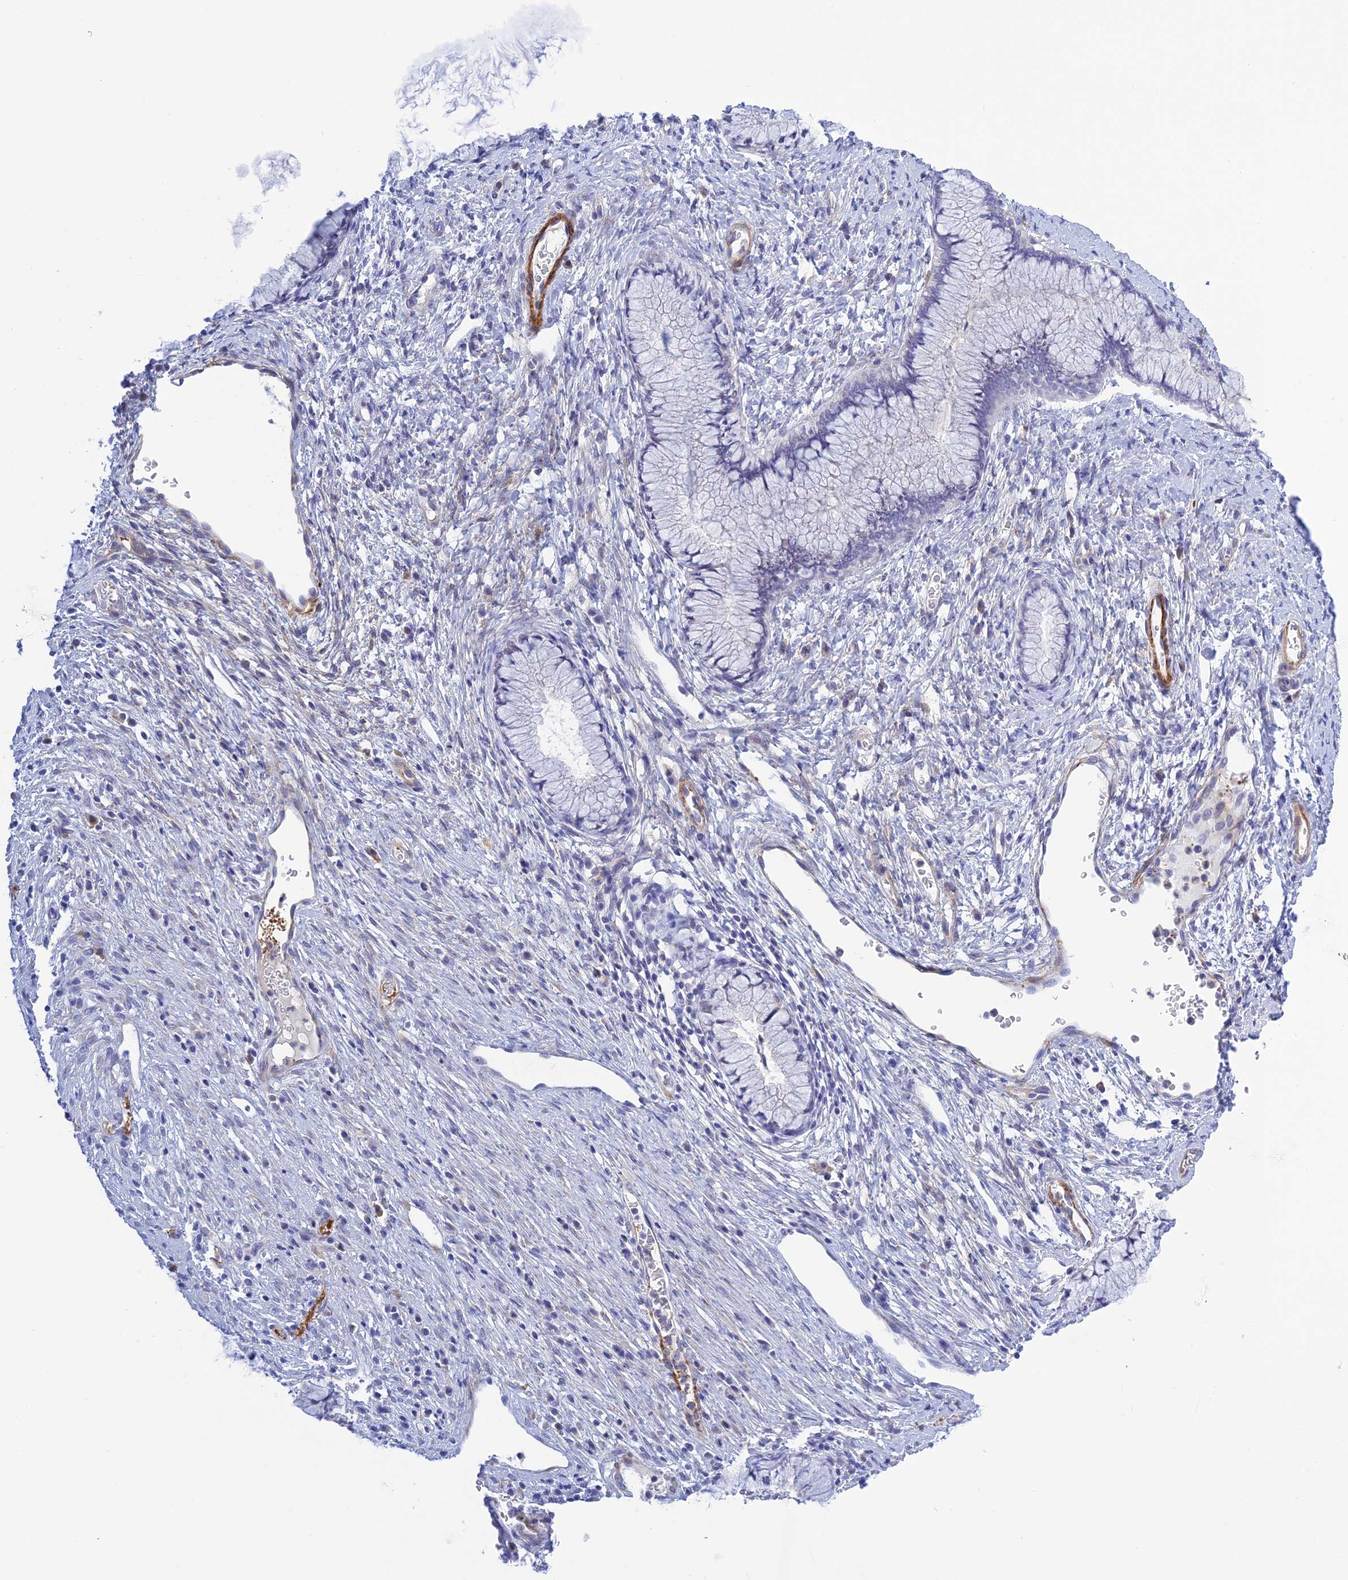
{"staining": {"intensity": "negative", "quantity": "none", "location": "none"}, "tissue": "cervix", "cell_type": "Glandular cells", "image_type": "normal", "snomed": [{"axis": "morphology", "description": "Normal tissue, NOS"}, {"axis": "topography", "description": "Cervix"}], "caption": "Immunohistochemical staining of benign human cervix reveals no significant expression in glandular cells.", "gene": "ZDHHC16", "patient": {"sex": "female", "age": 42}}